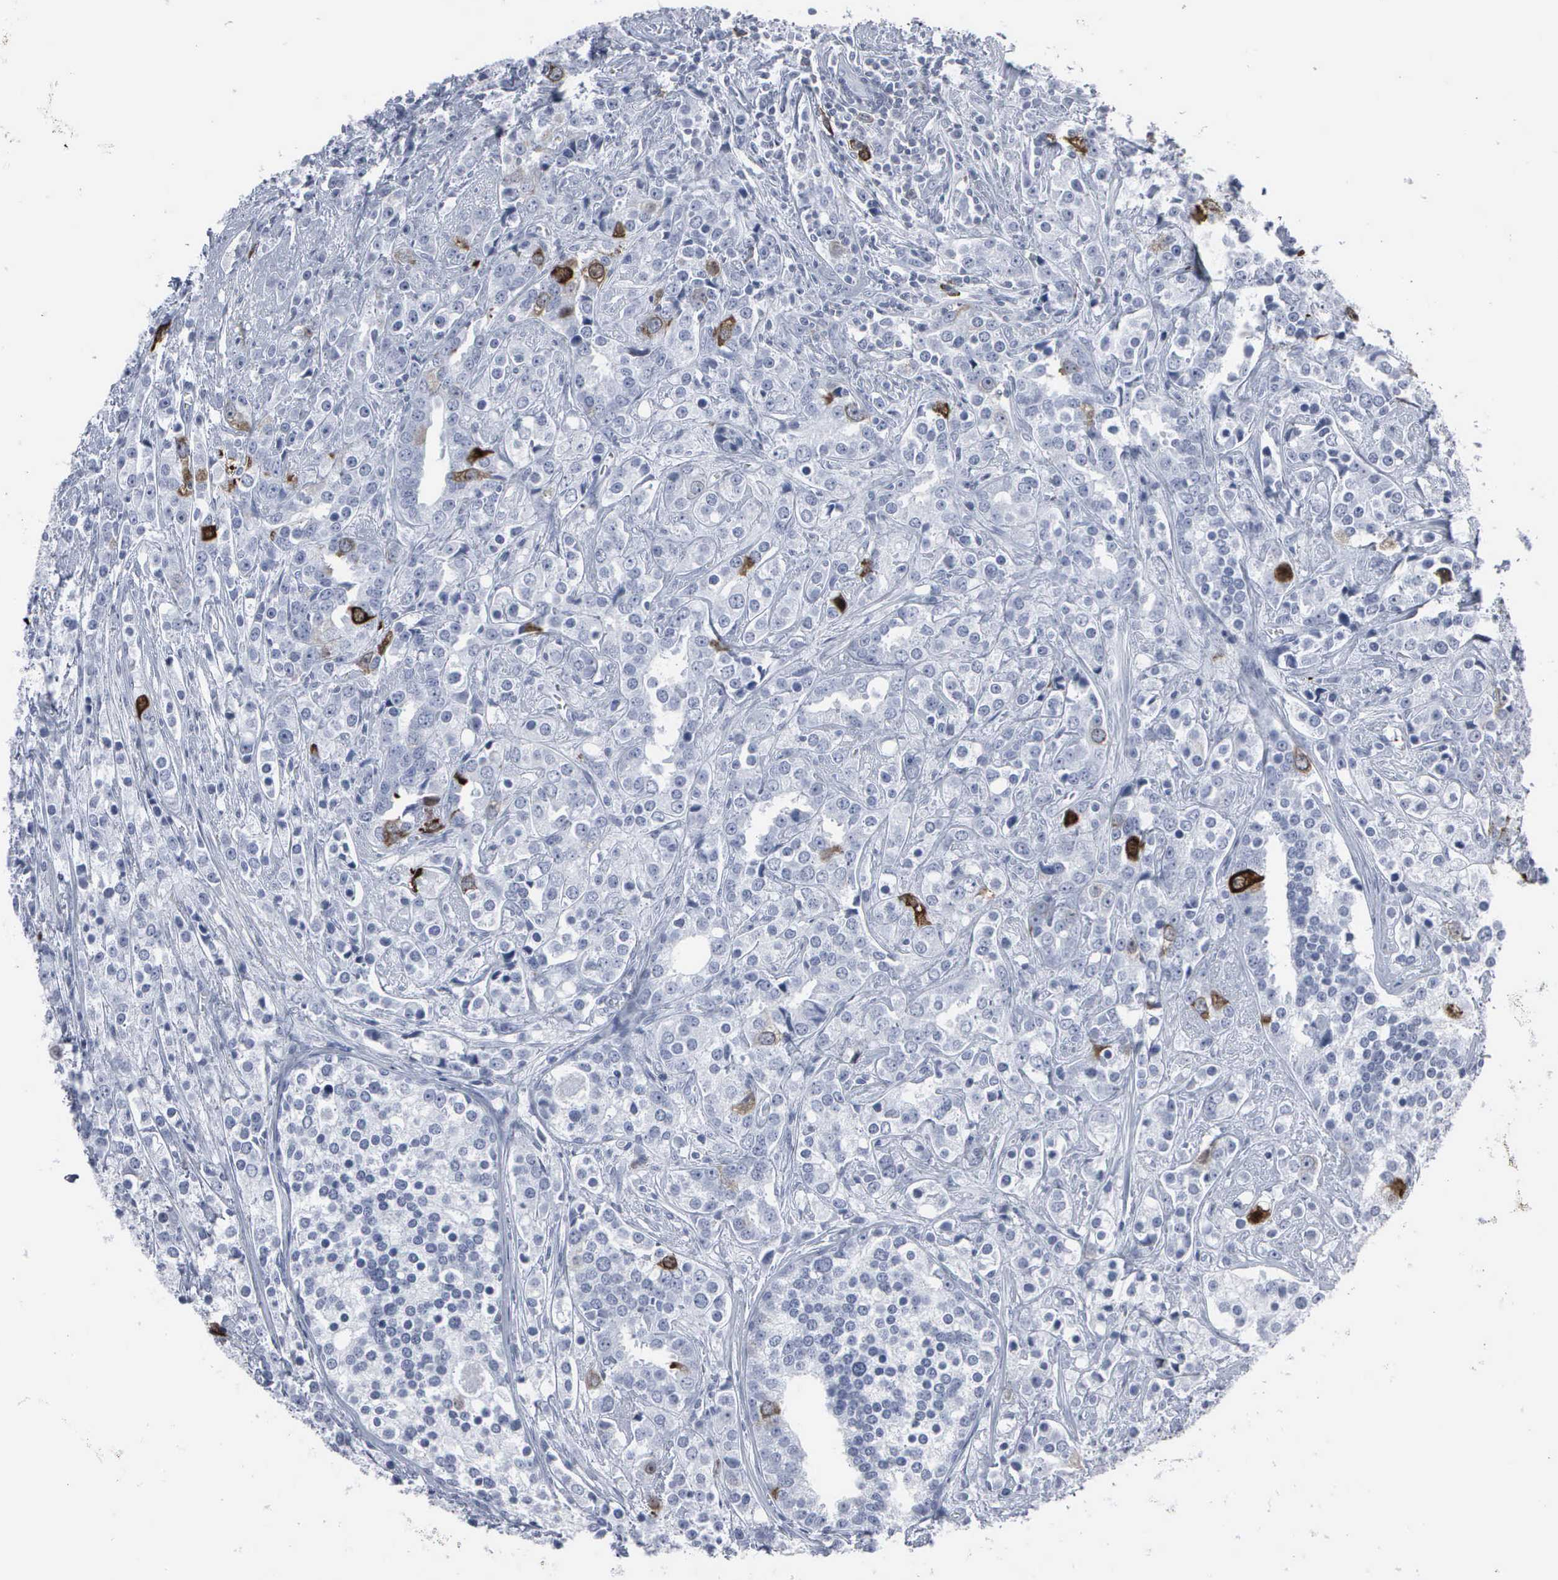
{"staining": {"intensity": "strong", "quantity": "<25%", "location": "cytoplasmic/membranous,nuclear"}, "tissue": "prostate cancer", "cell_type": "Tumor cells", "image_type": "cancer", "snomed": [{"axis": "morphology", "description": "Adenocarcinoma, High grade"}, {"axis": "topography", "description": "Prostate"}], "caption": "IHC of prostate cancer (high-grade adenocarcinoma) reveals medium levels of strong cytoplasmic/membranous and nuclear expression in approximately <25% of tumor cells. (Brightfield microscopy of DAB IHC at high magnification).", "gene": "CCNB1", "patient": {"sex": "male", "age": 71}}